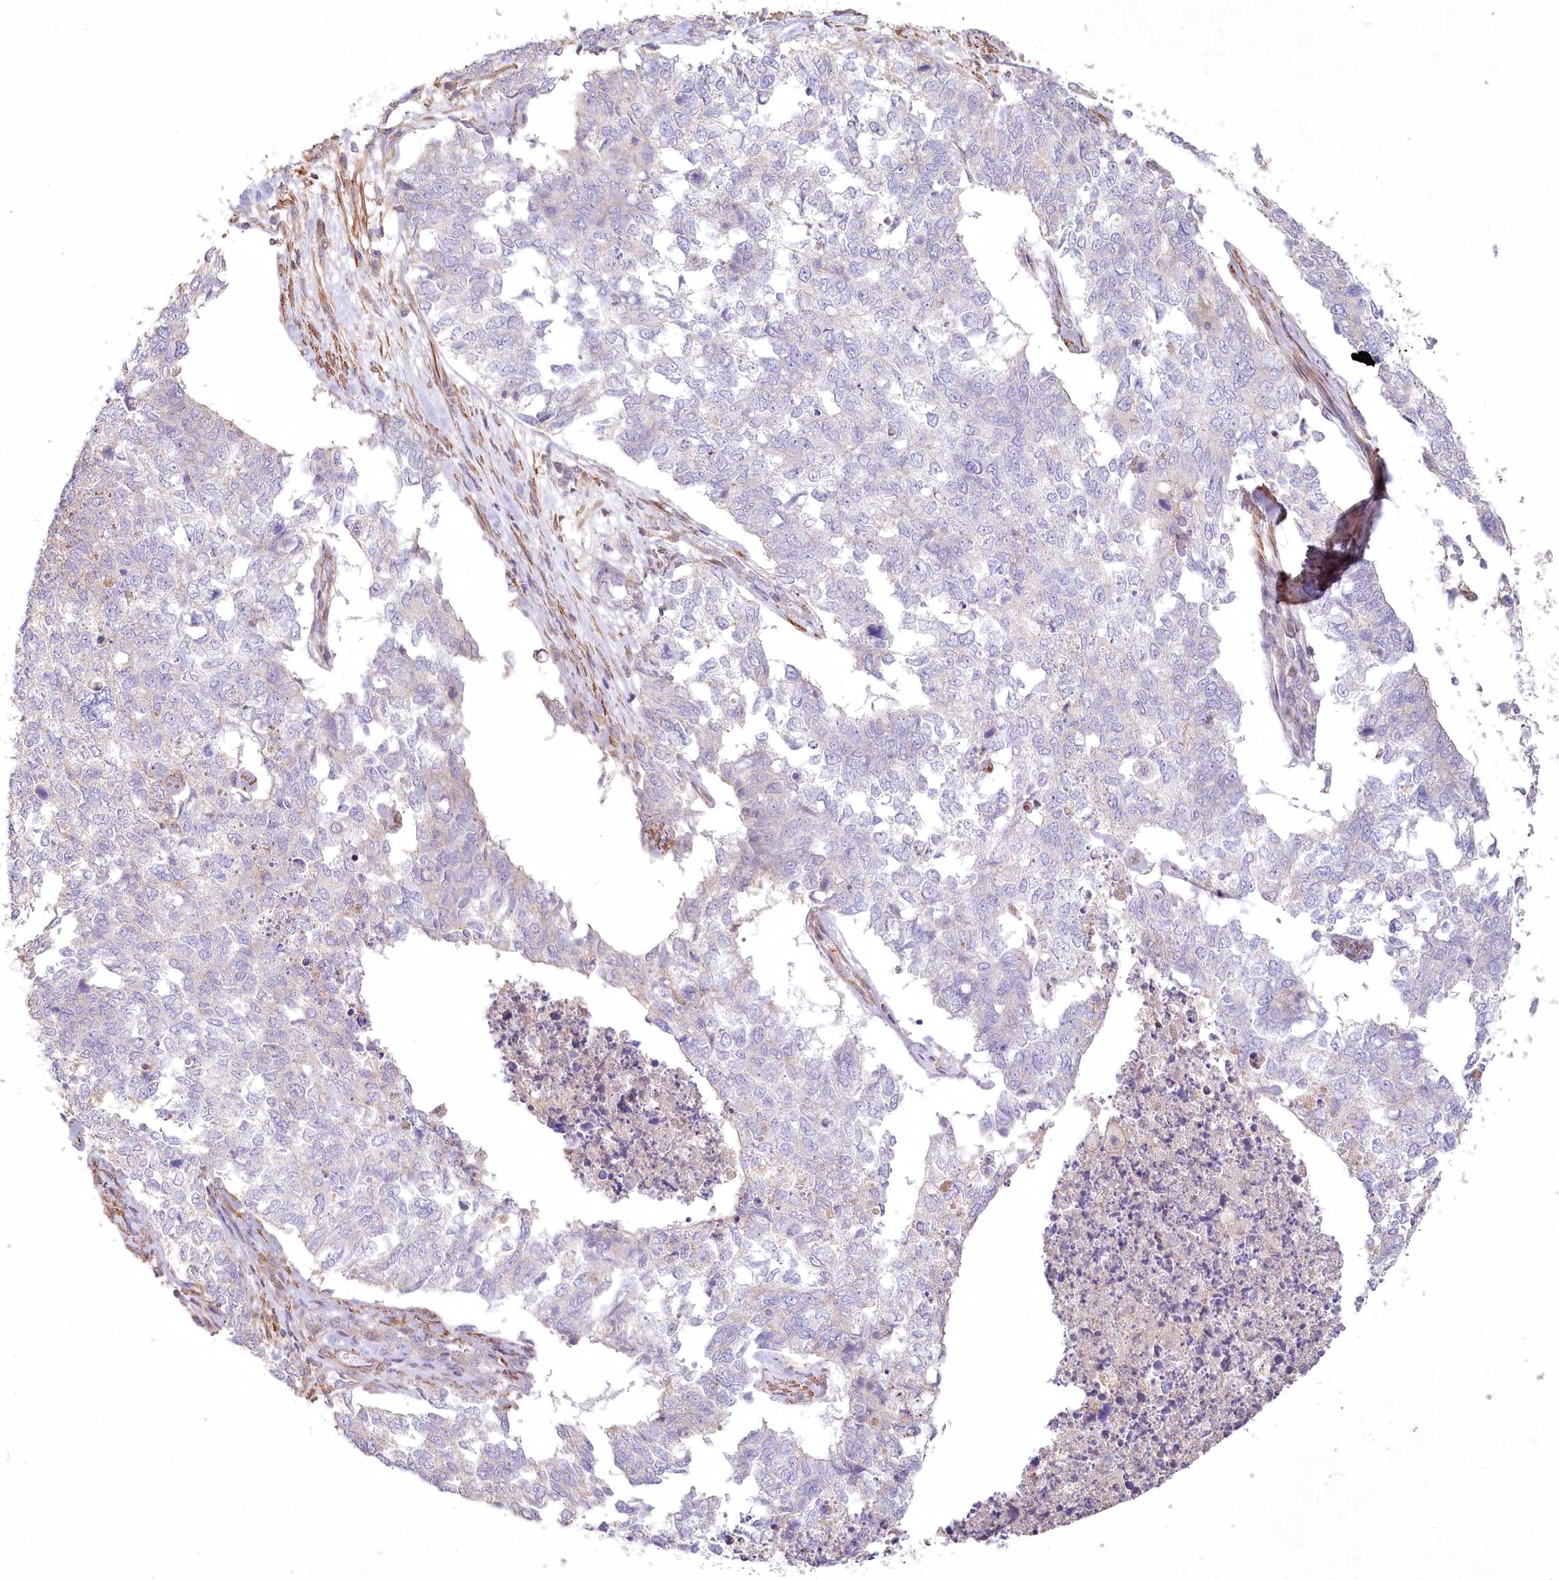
{"staining": {"intensity": "negative", "quantity": "none", "location": "none"}, "tissue": "cervical cancer", "cell_type": "Tumor cells", "image_type": "cancer", "snomed": [{"axis": "morphology", "description": "Squamous cell carcinoma, NOS"}, {"axis": "topography", "description": "Cervix"}], "caption": "Tumor cells show no significant protein staining in cervical cancer (squamous cell carcinoma).", "gene": "INPP4B", "patient": {"sex": "female", "age": 63}}